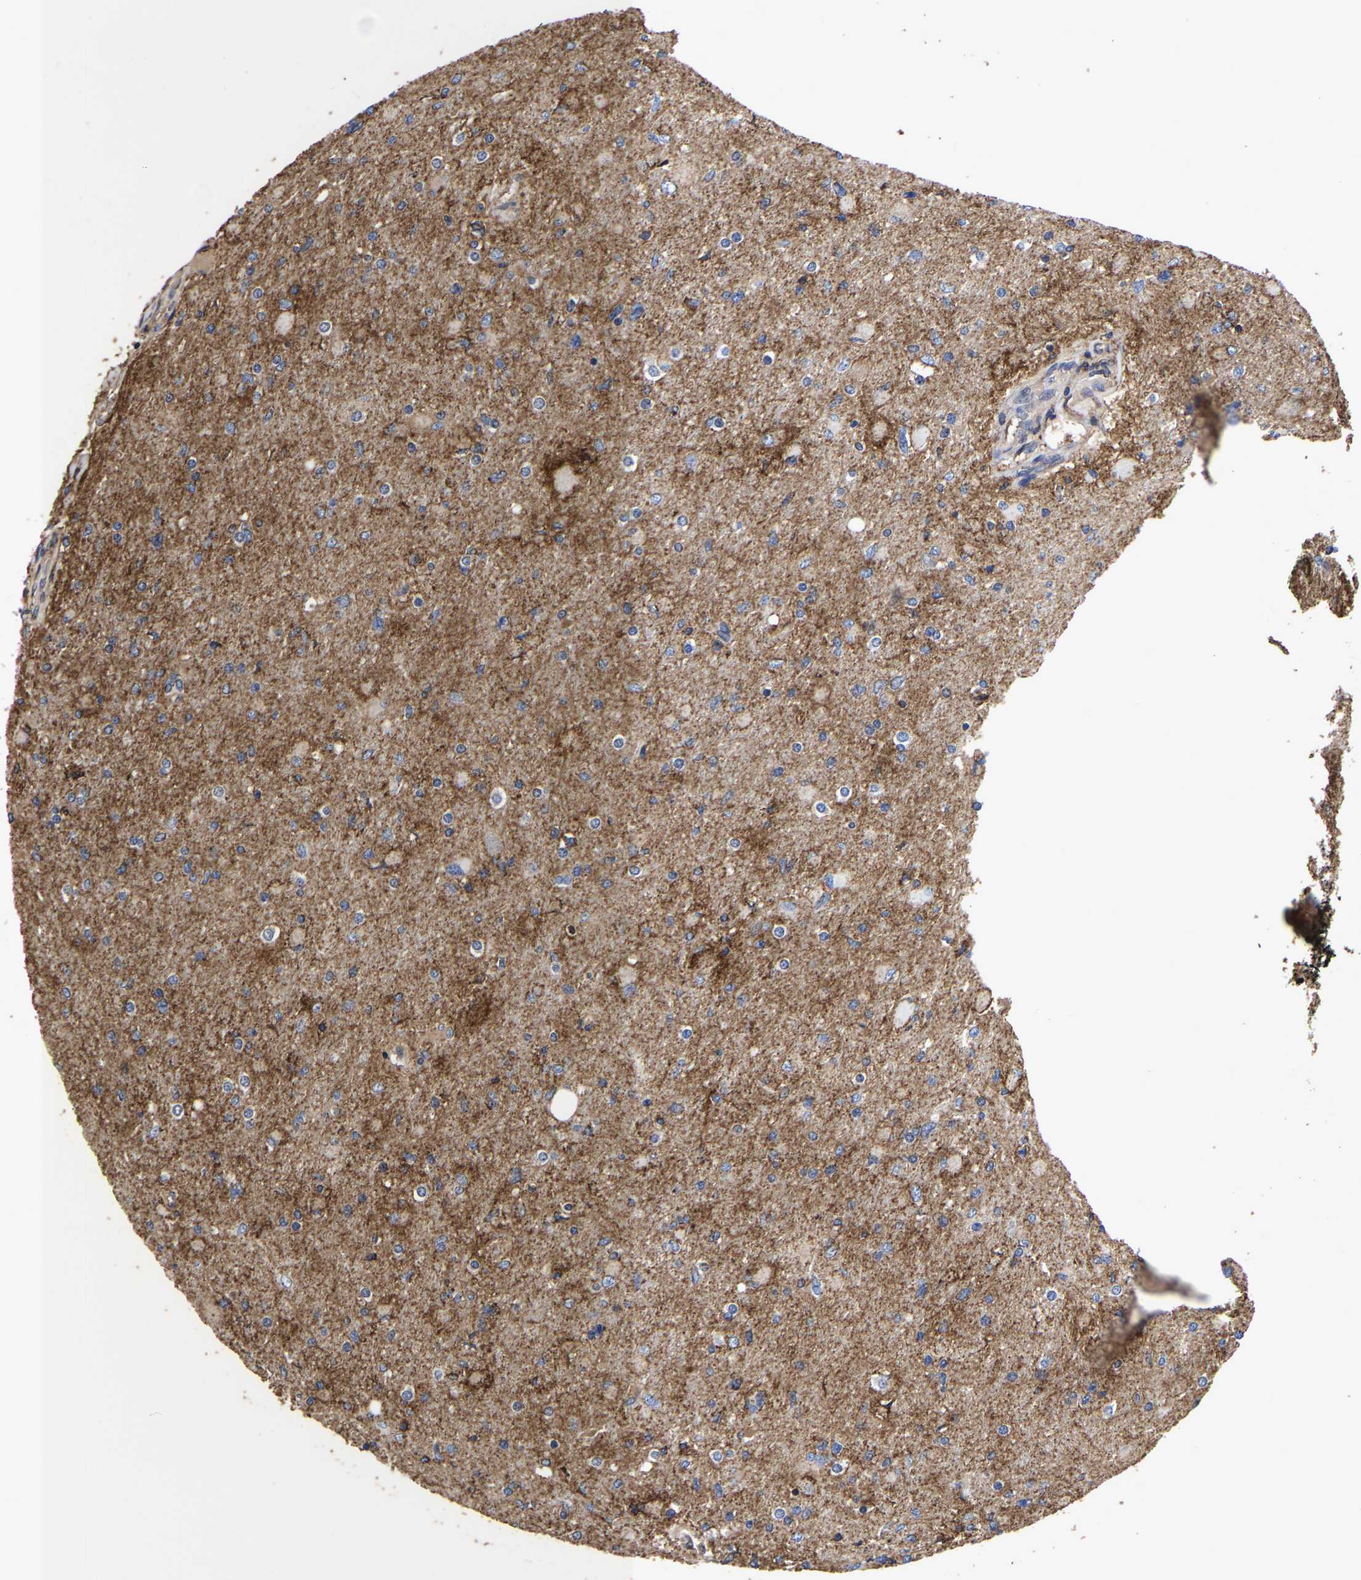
{"staining": {"intensity": "negative", "quantity": "none", "location": "none"}, "tissue": "glioma", "cell_type": "Tumor cells", "image_type": "cancer", "snomed": [{"axis": "morphology", "description": "Glioma, malignant, High grade"}, {"axis": "topography", "description": "Cerebral cortex"}], "caption": "This is a image of immunohistochemistry (IHC) staining of glioma, which shows no expression in tumor cells.", "gene": "LIF", "patient": {"sex": "female", "age": 36}}